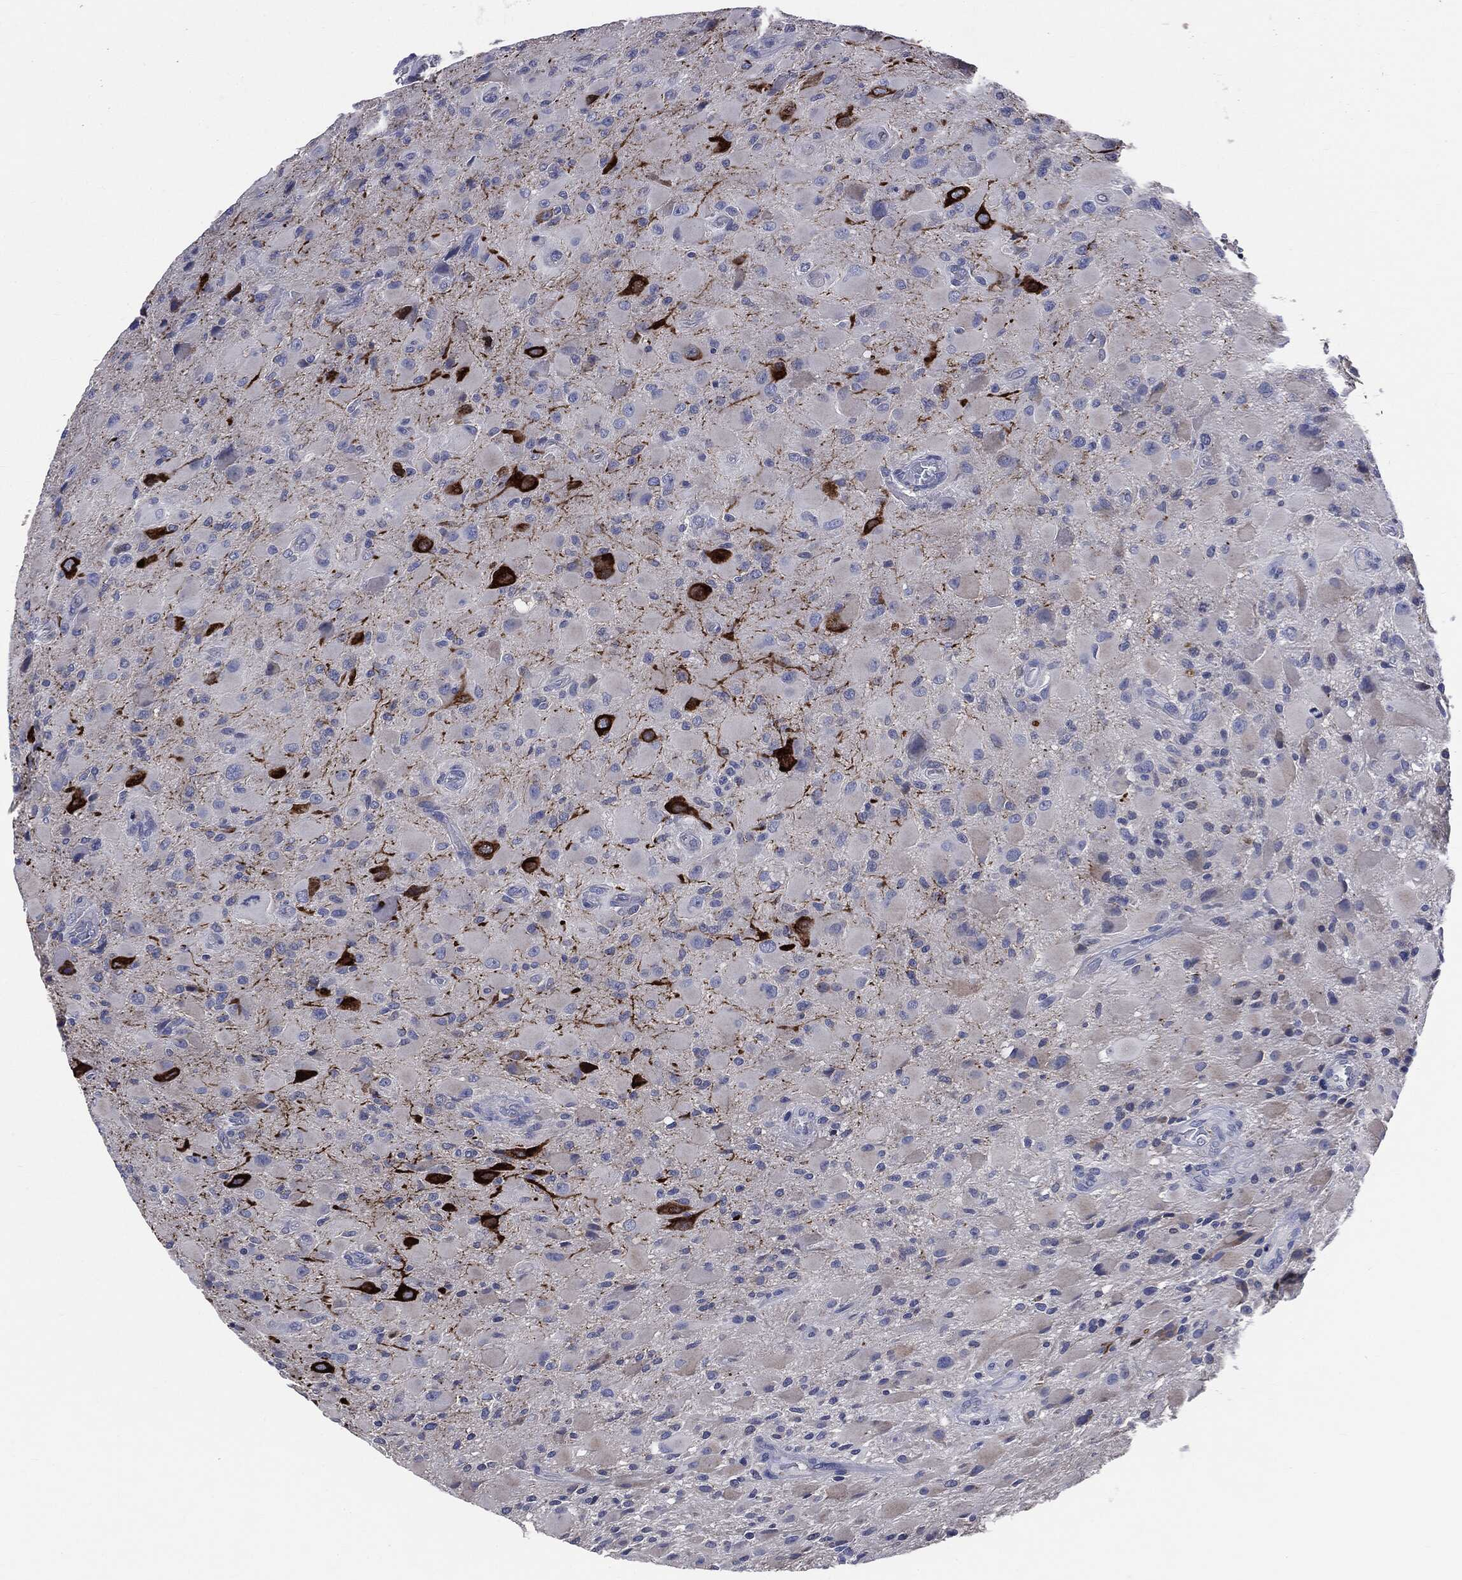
{"staining": {"intensity": "negative", "quantity": "none", "location": "none"}, "tissue": "glioma", "cell_type": "Tumor cells", "image_type": "cancer", "snomed": [{"axis": "morphology", "description": "Glioma, malignant, High grade"}, {"axis": "topography", "description": "Cerebral cortex"}], "caption": "Malignant high-grade glioma was stained to show a protein in brown. There is no significant staining in tumor cells.", "gene": "PTGS2", "patient": {"sex": "male", "age": 35}}